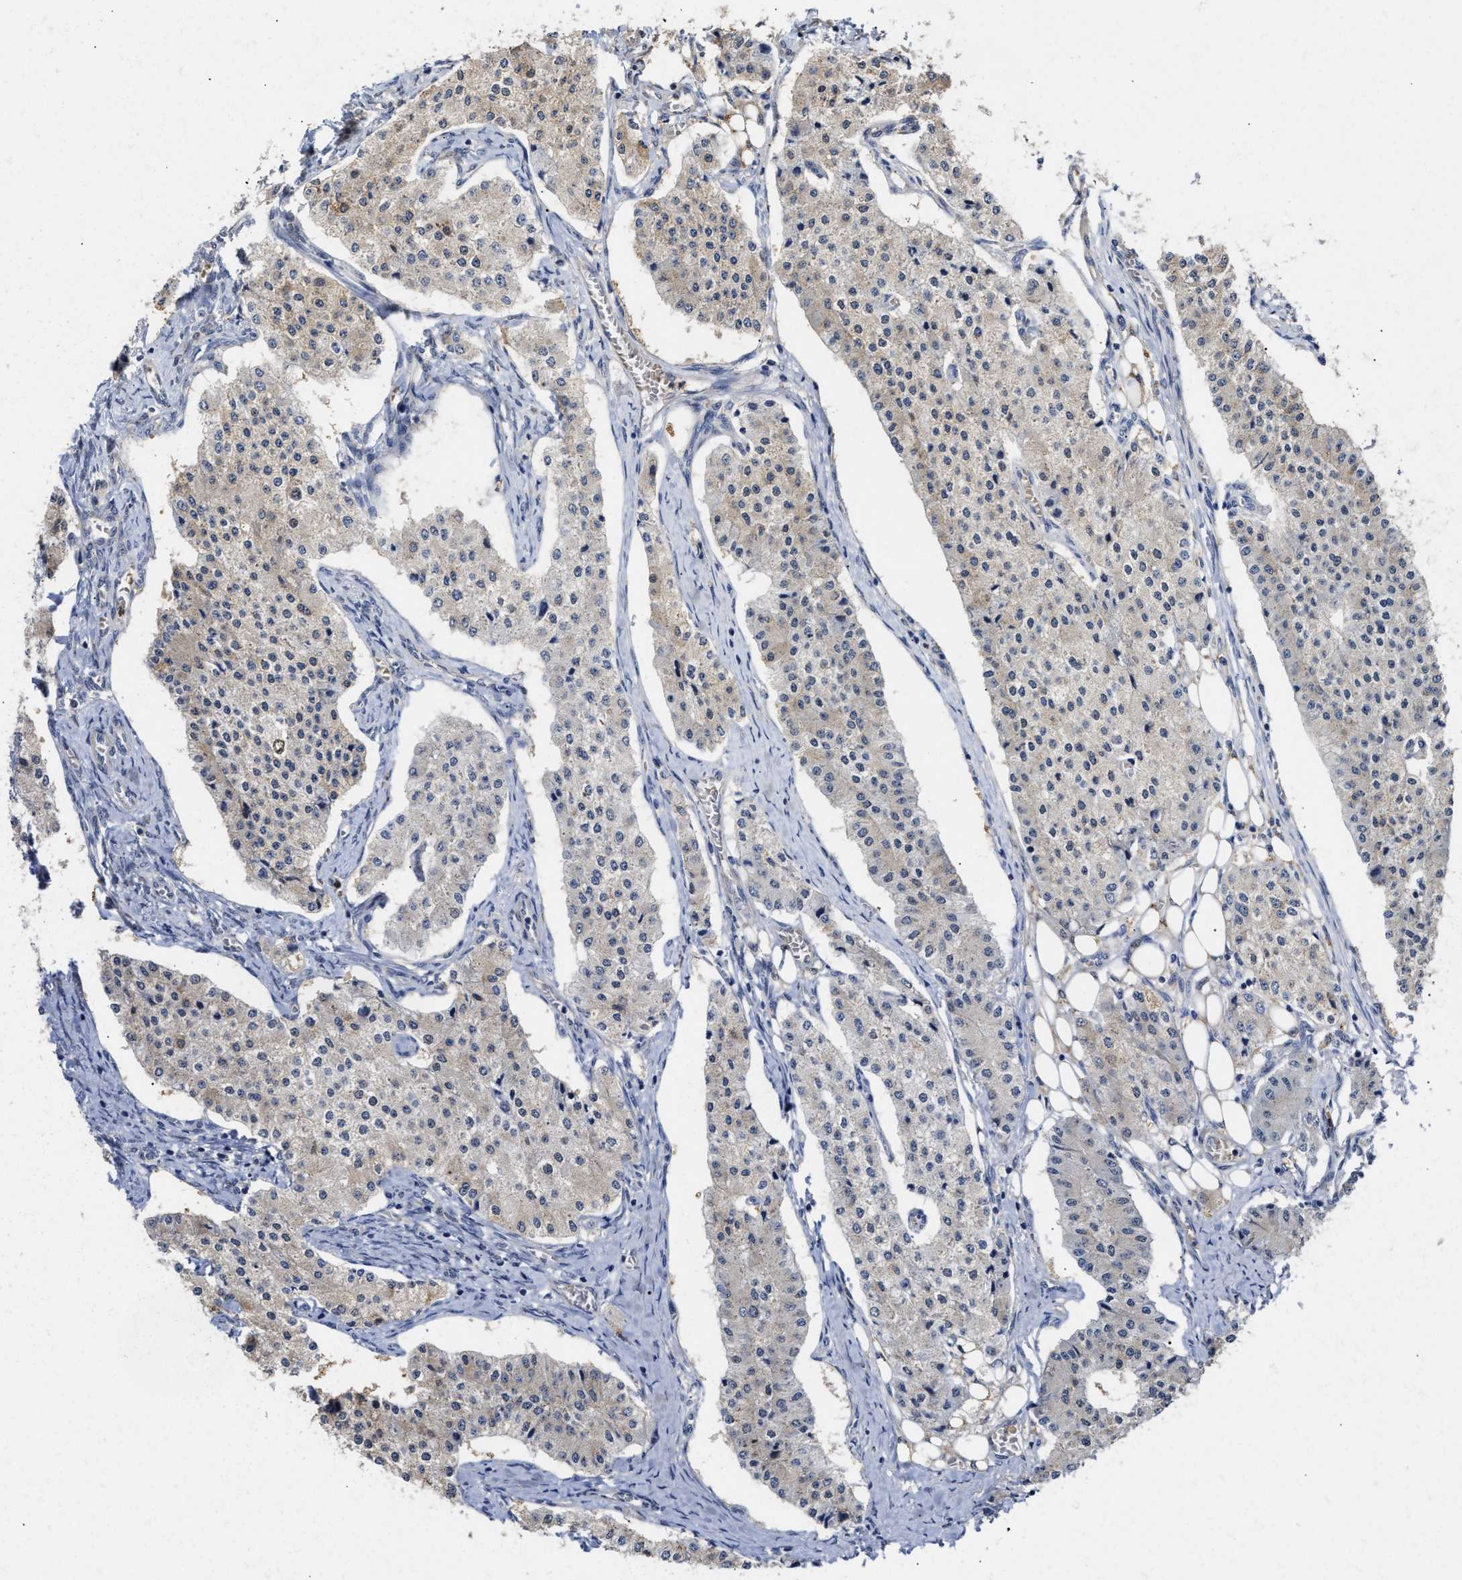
{"staining": {"intensity": "weak", "quantity": "25%-75%", "location": "cytoplasmic/membranous"}, "tissue": "carcinoid", "cell_type": "Tumor cells", "image_type": "cancer", "snomed": [{"axis": "morphology", "description": "Carcinoid, malignant, NOS"}, {"axis": "topography", "description": "Colon"}], "caption": "Immunohistochemistry (IHC) of human carcinoid exhibits low levels of weak cytoplasmic/membranous positivity in about 25%-75% of tumor cells.", "gene": "KLHDC1", "patient": {"sex": "female", "age": 52}}